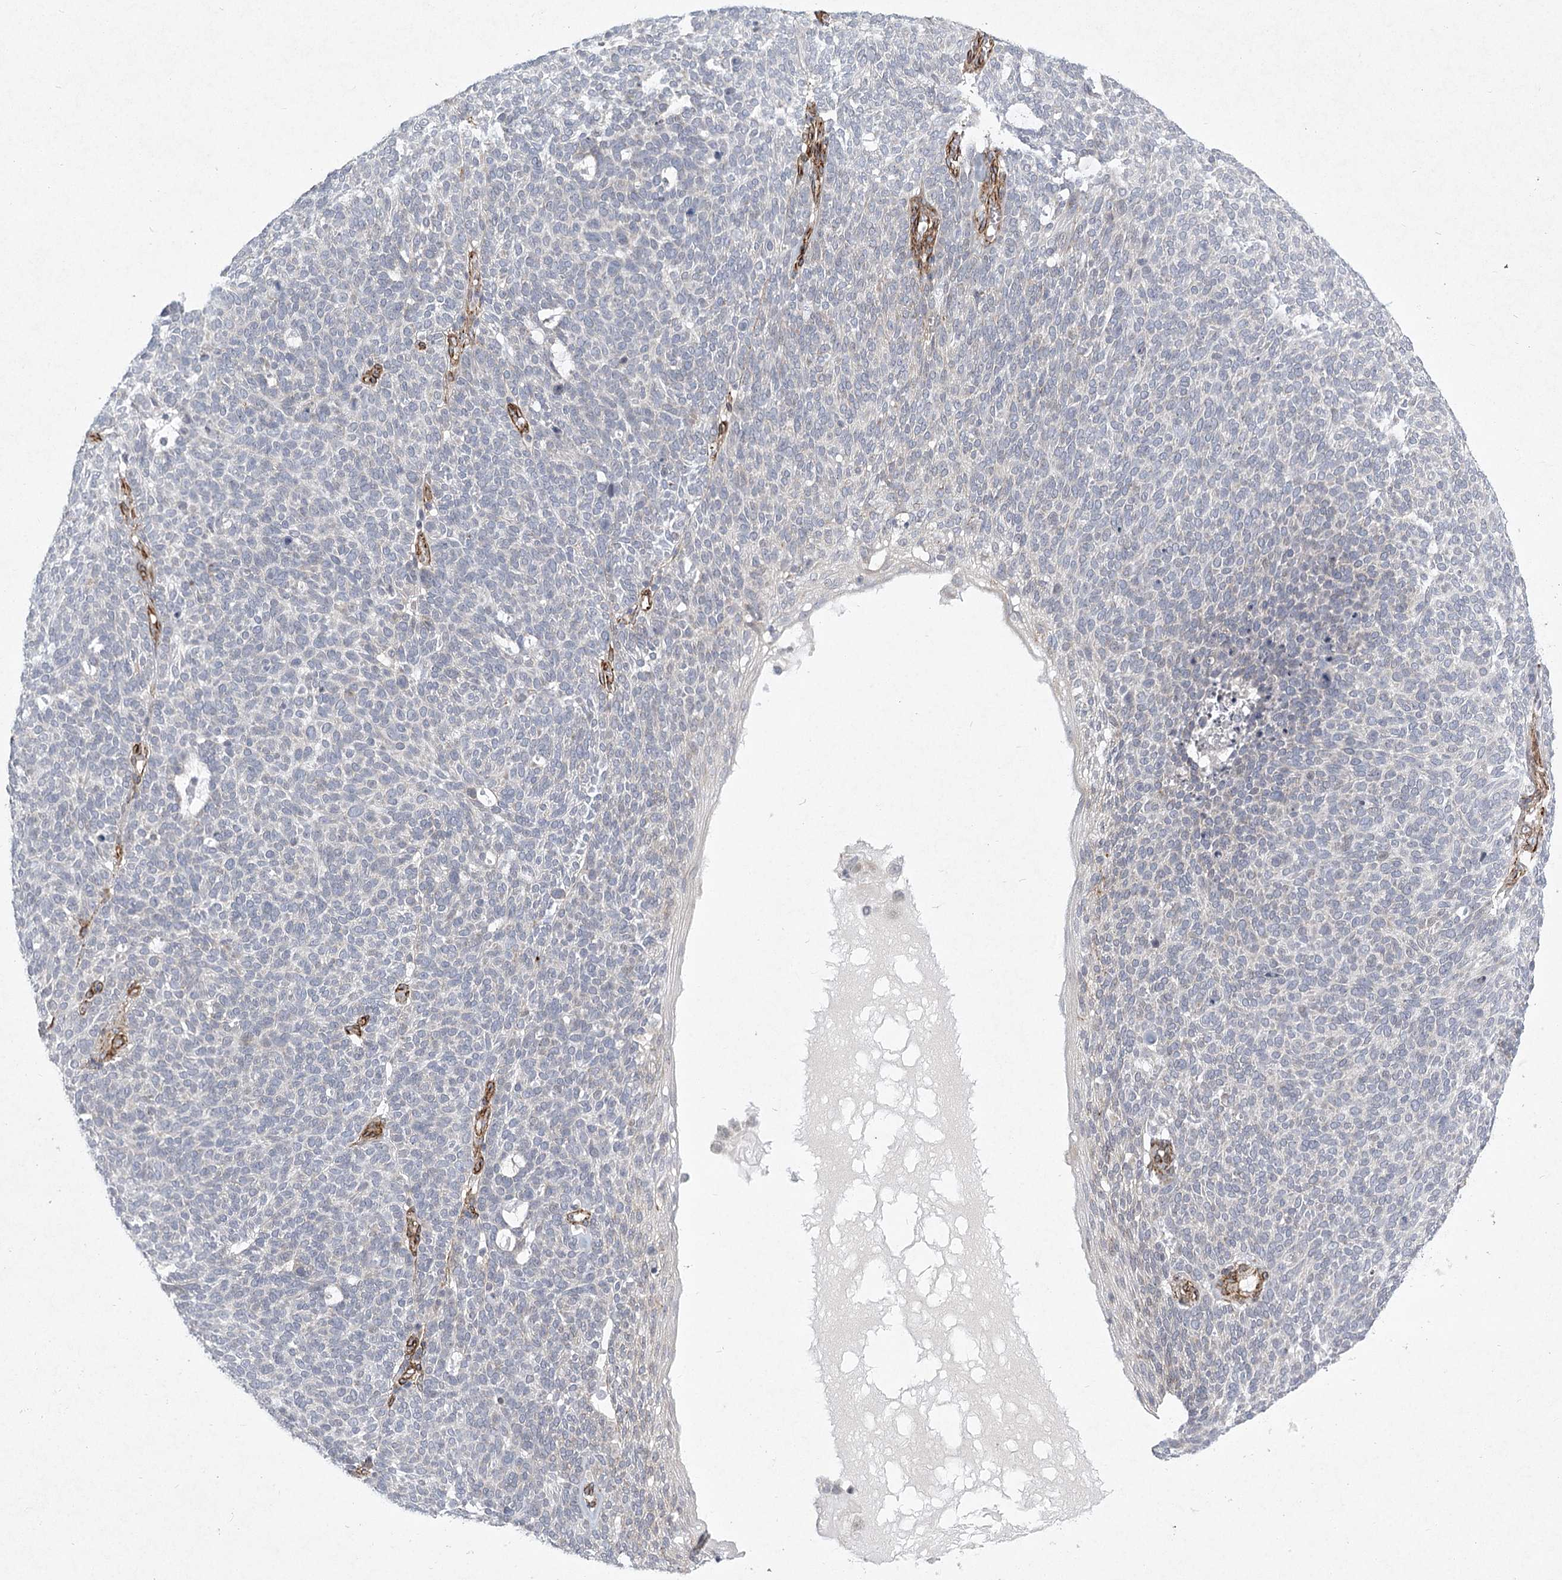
{"staining": {"intensity": "negative", "quantity": "none", "location": "none"}, "tissue": "skin cancer", "cell_type": "Tumor cells", "image_type": "cancer", "snomed": [{"axis": "morphology", "description": "Squamous cell carcinoma, NOS"}, {"axis": "topography", "description": "Skin"}], "caption": "Immunohistochemical staining of squamous cell carcinoma (skin) displays no significant positivity in tumor cells.", "gene": "MEPE", "patient": {"sex": "female", "age": 90}}